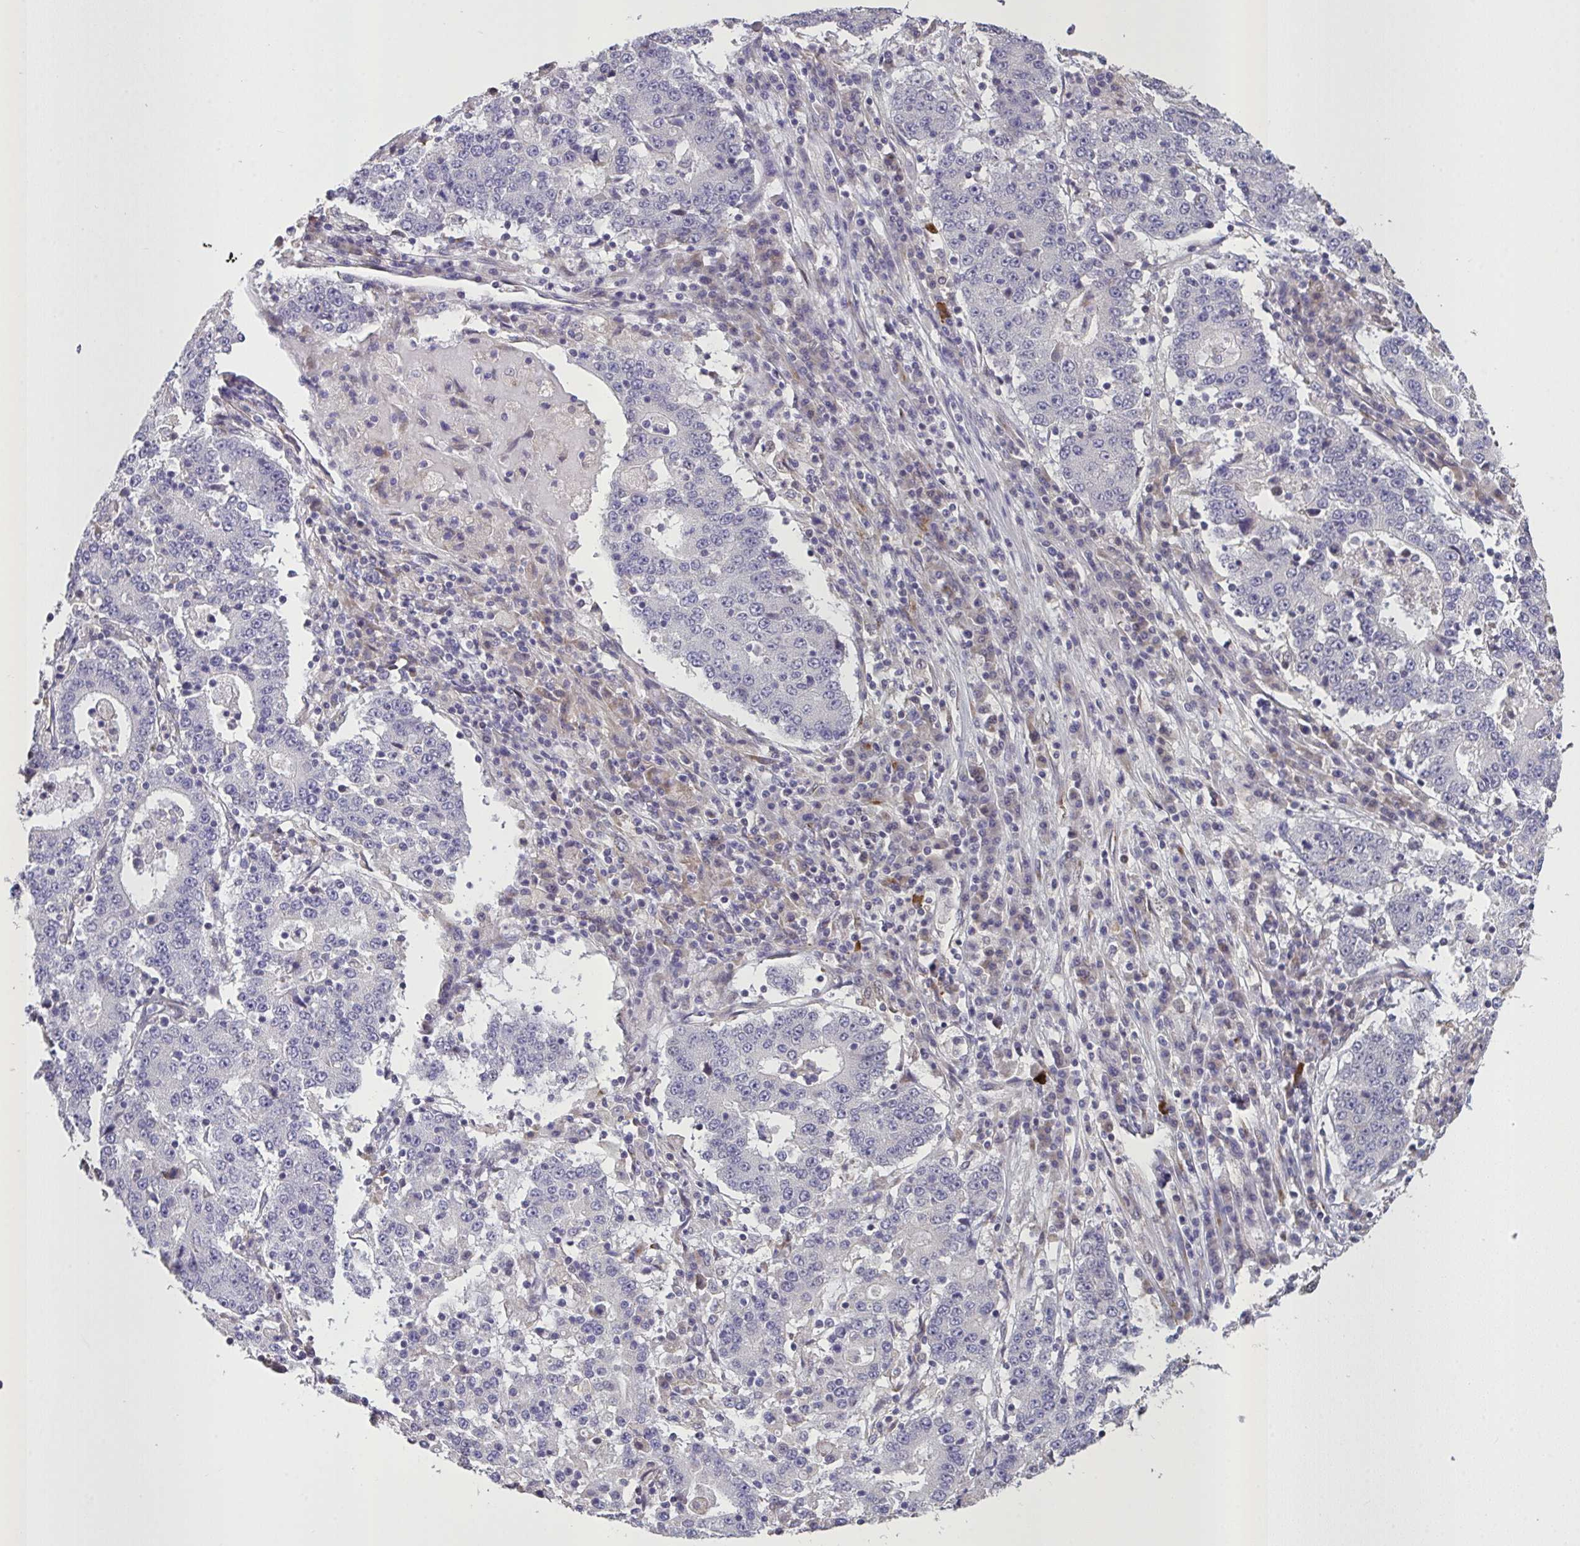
{"staining": {"intensity": "negative", "quantity": "none", "location": "none"}, "tissue": "stomach cancer", "cell_type": "Tumor cells", "image_type": "cancer", "snomed": [{"axis": "morphology", "description": "Adenocarcinoma, NOS"}, {"axis": "topography", "description": "Stomach"}], "caption": "Immunohistochemistry (IHC) photomicrograph of neoplastic tissue: human stomach adenocarcinoma stained with DAB (3,3'-diaminobenzidine) reveals no significant protein positivity in tumor cells.", "gene": "MRGPRX2", "patient": {"sex": "male", "age": 59}}